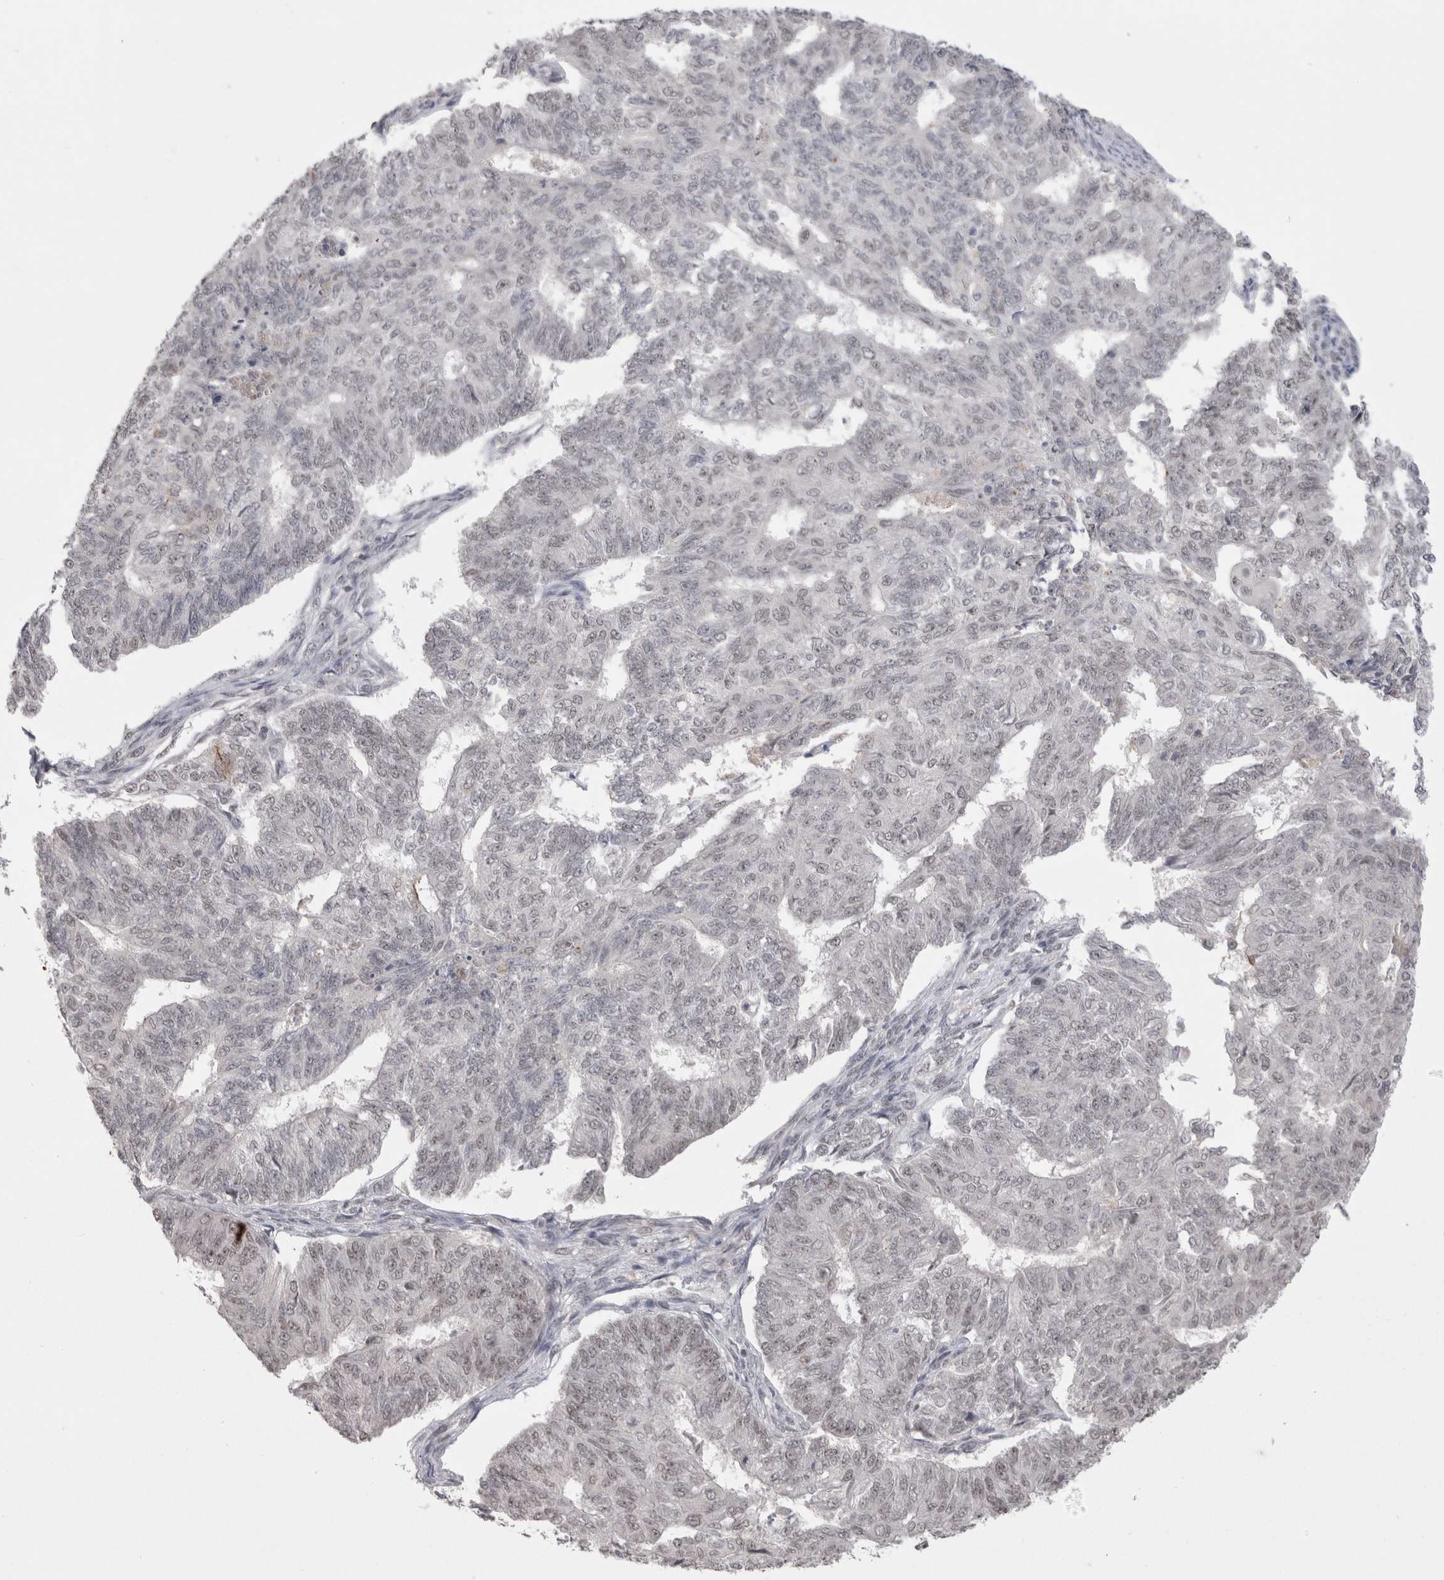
{"staining": {"intensity": "negative", "quantity": "none", "location": "none"}, "tissue": "endometrial cancer", "cell_type": "Tumor cells", "image_type": "cancer", "snomed": [{"axis": "morphology", "description": "Adenocarcinoma, NOS"}, {"axis": "topography", "description": "Endometrium"}], "caption": "A high-resolution micrograph shows IHC staining of endometrial cancer (adenocarcinoma), which displays no significant positivity in tumor cells. The staining was performed using DAB (3,3'-diaminobenzidine) to visualize the protein expression in brown, while the nuclei were stained in blue with hematoxylin (Magnification: 20x).", "gene": "DAXX", "patient": {"sex": "female", "age": 32}}